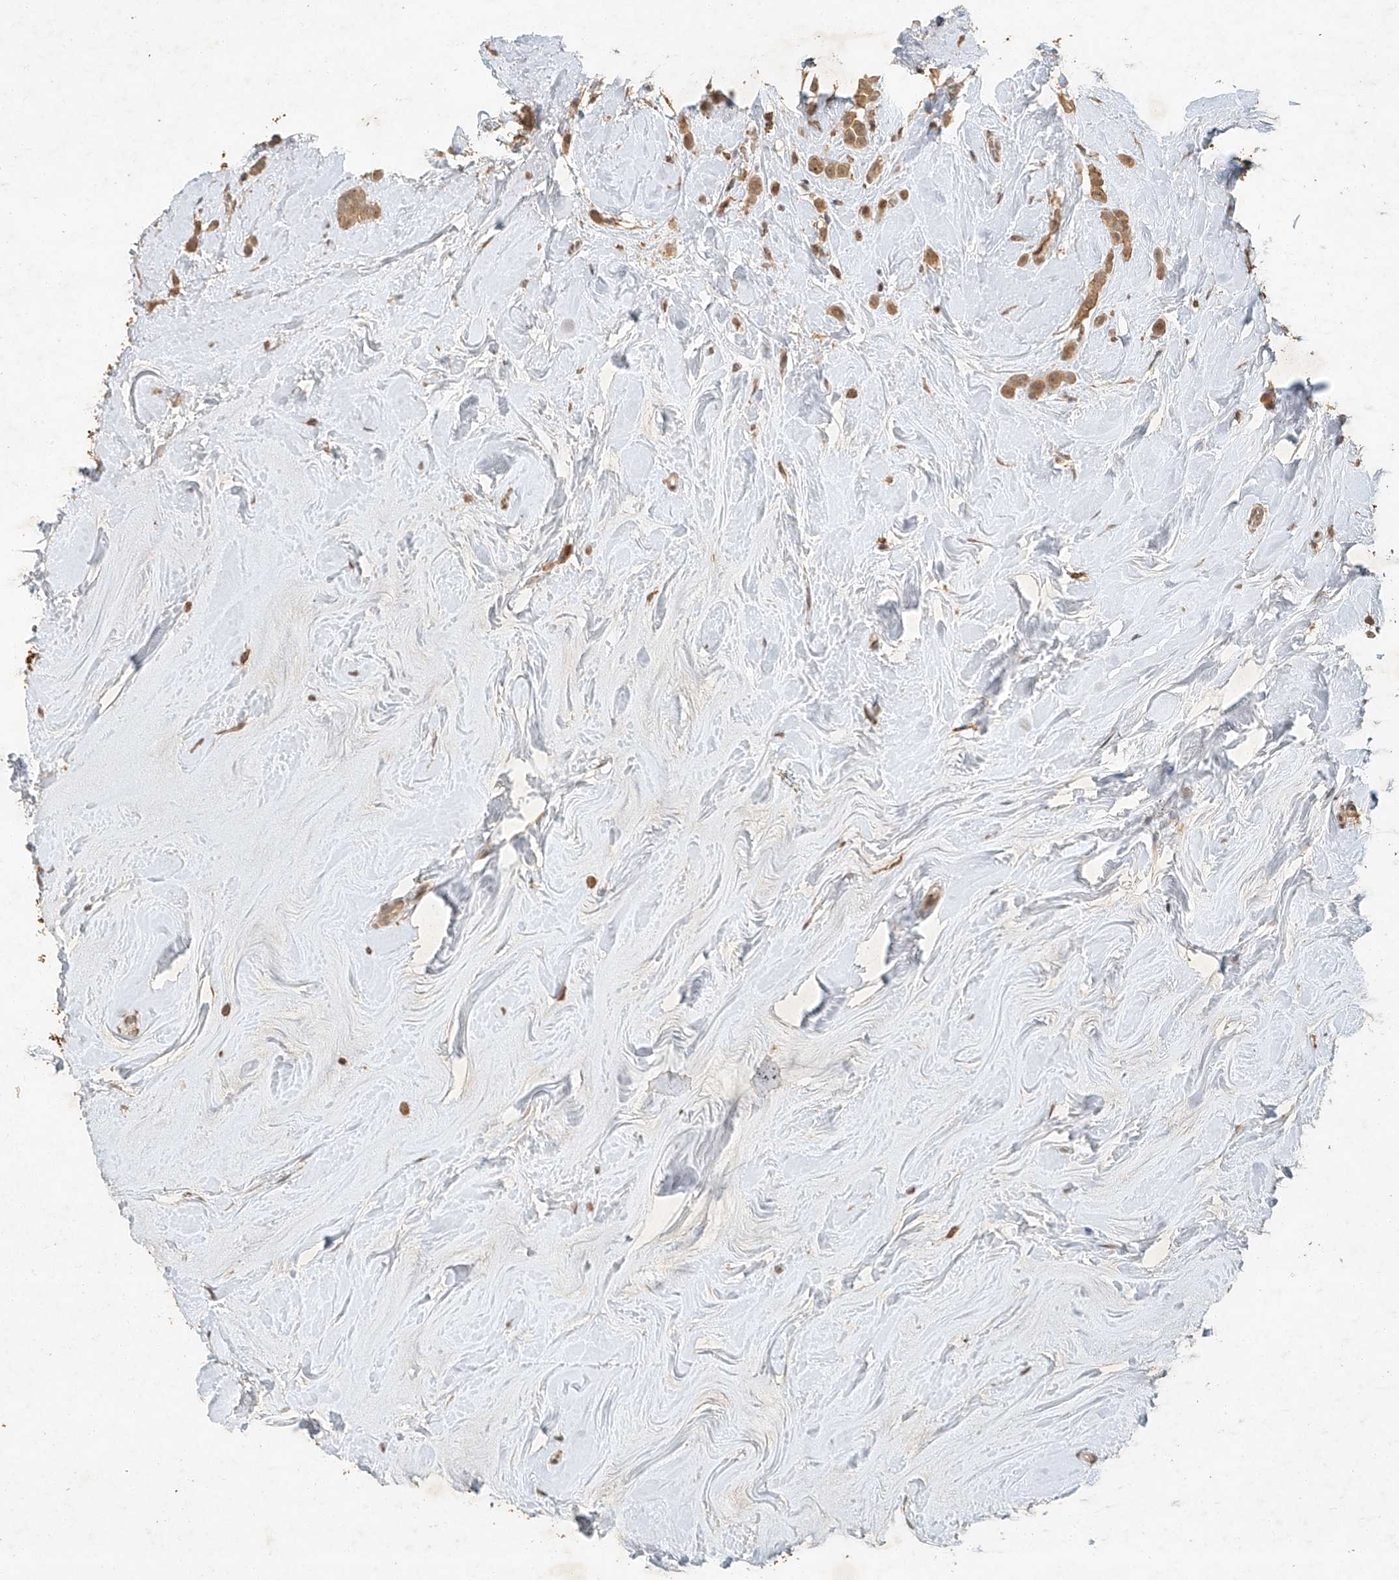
{"staining": {"intensity": "moderate", "quantity": ">75%", "location": "cytoplasmic/membranous,nuclear"}, "tissue": "breast cancer", "cell_type": "Tumor cells", "image_type": "cancer", "snomed": [{"axis": "morphology", "description": "Lobular carcinoma"}, {"axis": "topography", "description": "Breast"}], "caption": "Immunohistochemistry (IHC) (DAB (3,3'-diaminobenzidine)) staining of human breast lobular carcinoma displays moderate cytoplasmic/membranous and nuclear protein expression in approximately >75% of tumor cells. (DAB (3,3'-diaminobenzidine) IHC, brown staining for protein, blue staining for nuclei).", "gene": "CXorf58", "patient": {"sex": "female", "age": 47}}